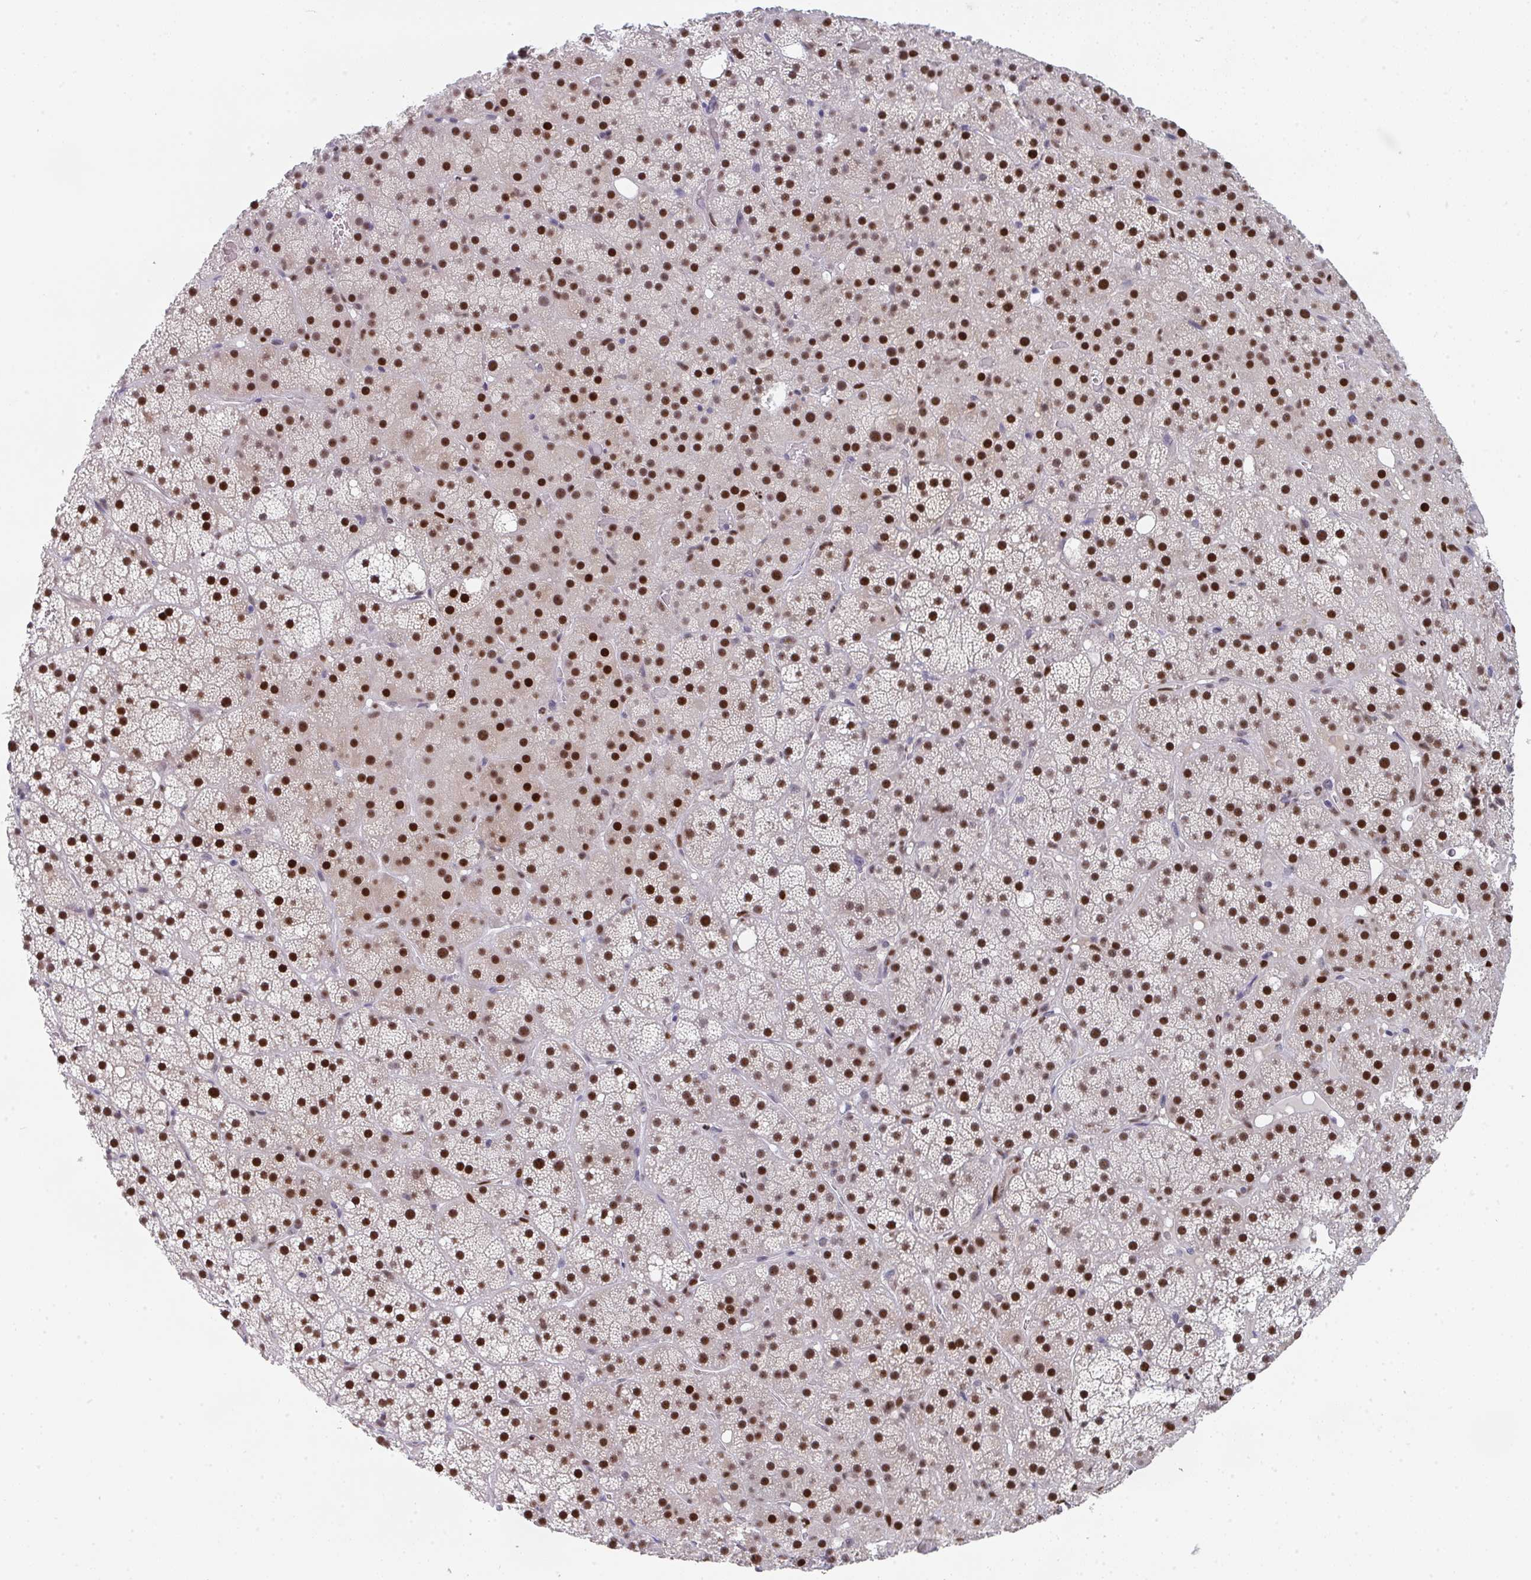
{"staining": {"intensity": "strong", "quantity": ">75%", "location": "nuclear"}, "tissue": "adrenal gland", "cell_type": "Glandular cells", "image_type": "normal", "snomed": [{"axis": "morphology", "description": "Normal tissue, NOS"}, {"axis": "topography", "description": "Adrenal gland"}], "caption": "DAB (3,3'-diaminobenzidine) immunohistochemical staining of benign human adrenal gland shows strong nuclear protein expression in approximately >75% of glandular cells.", "gene": "JDP2", "patient": {"sex": "male", "age": 53}}